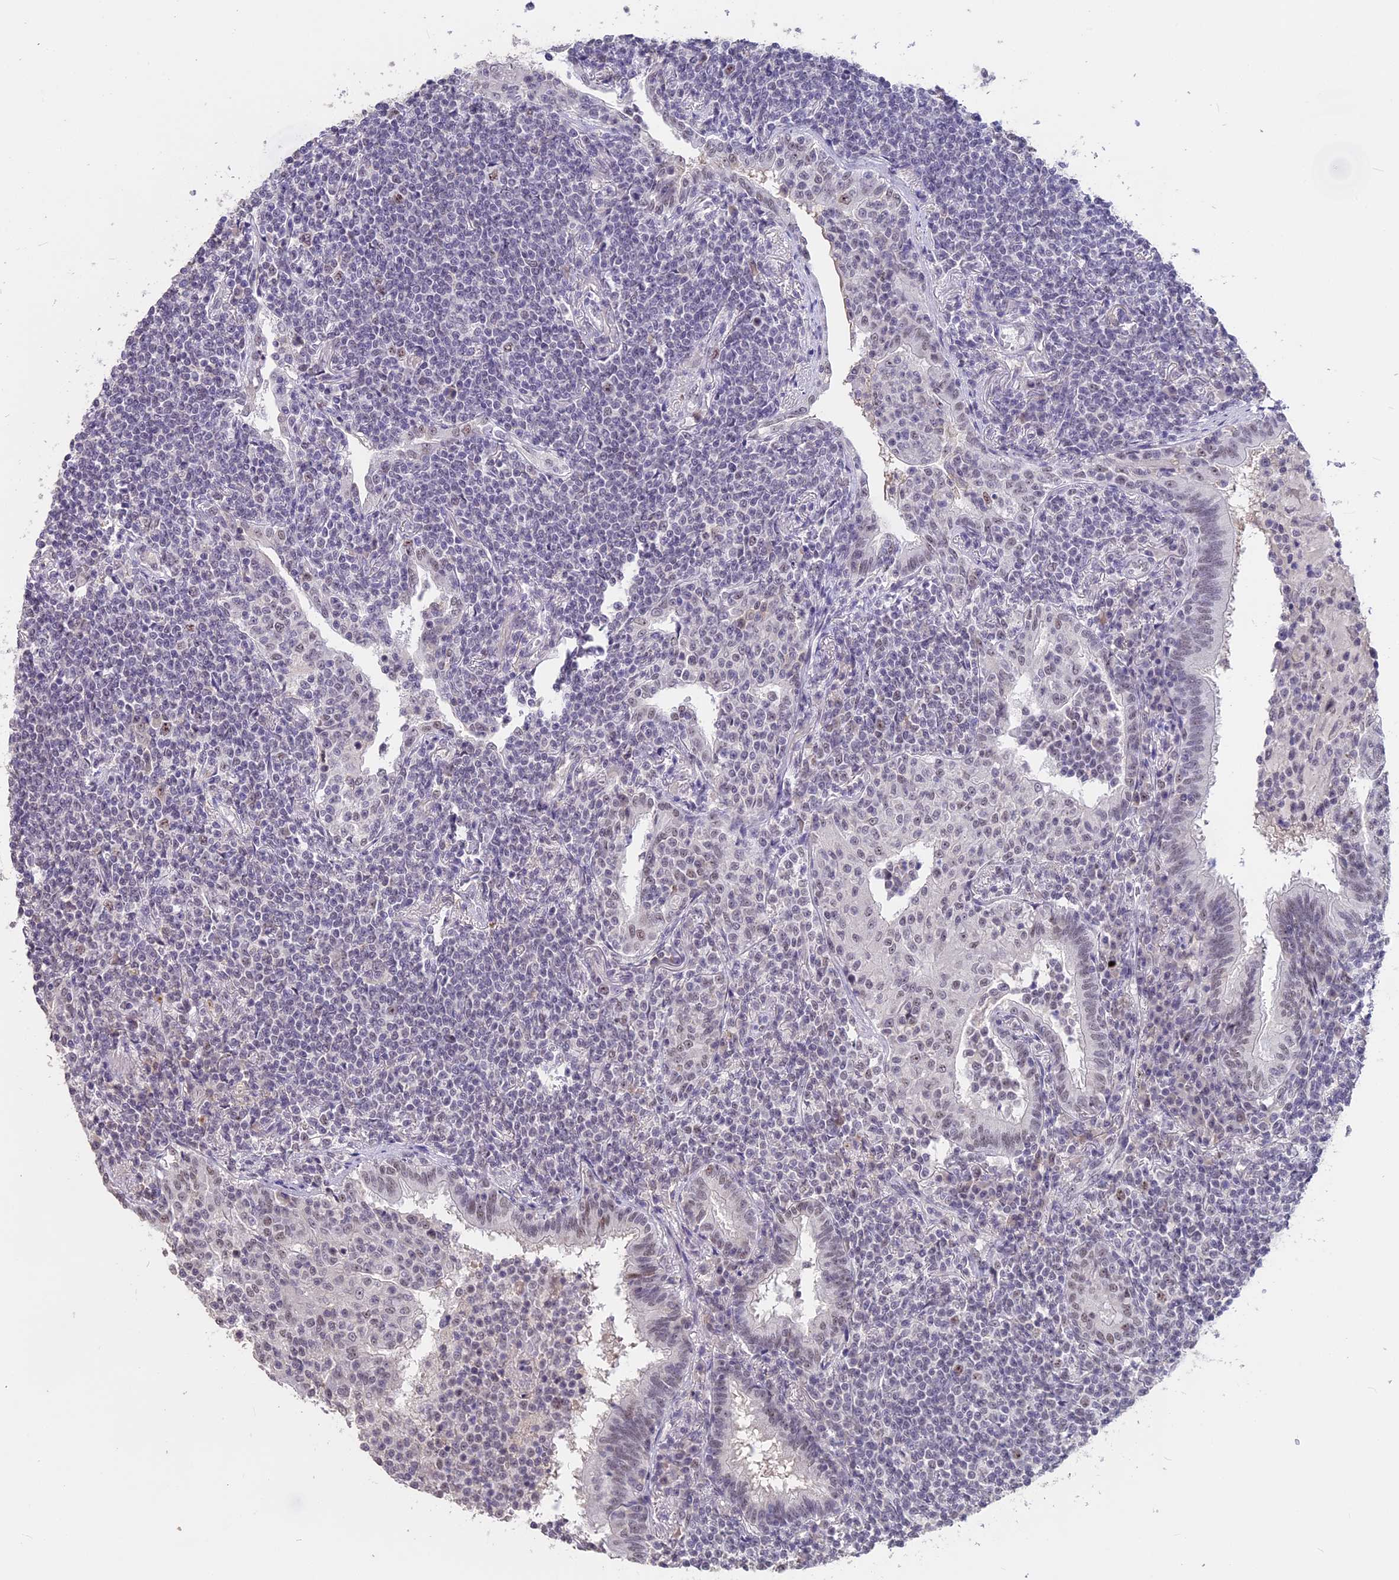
{"staining": {"intensity": "negative", "quantity": "none", "location": "none"}, "tissue": "lymphoma", "cell_type": "Tumor cells", "image_type": "cancer", "snomed": [{"axis": "morphology", "description": "Malignant lymphoma, non-Hodgkin's type, Low grade"}, {"axis": "topography", "description": "Lung"}], "caption": "Protein analysis of low-grade malignant lymphoma, non-Hodgkin's type reveals no significant positivity in tumor cells.", "gene": "SETD2", "patient": {"sex": "female", "age": 71}}